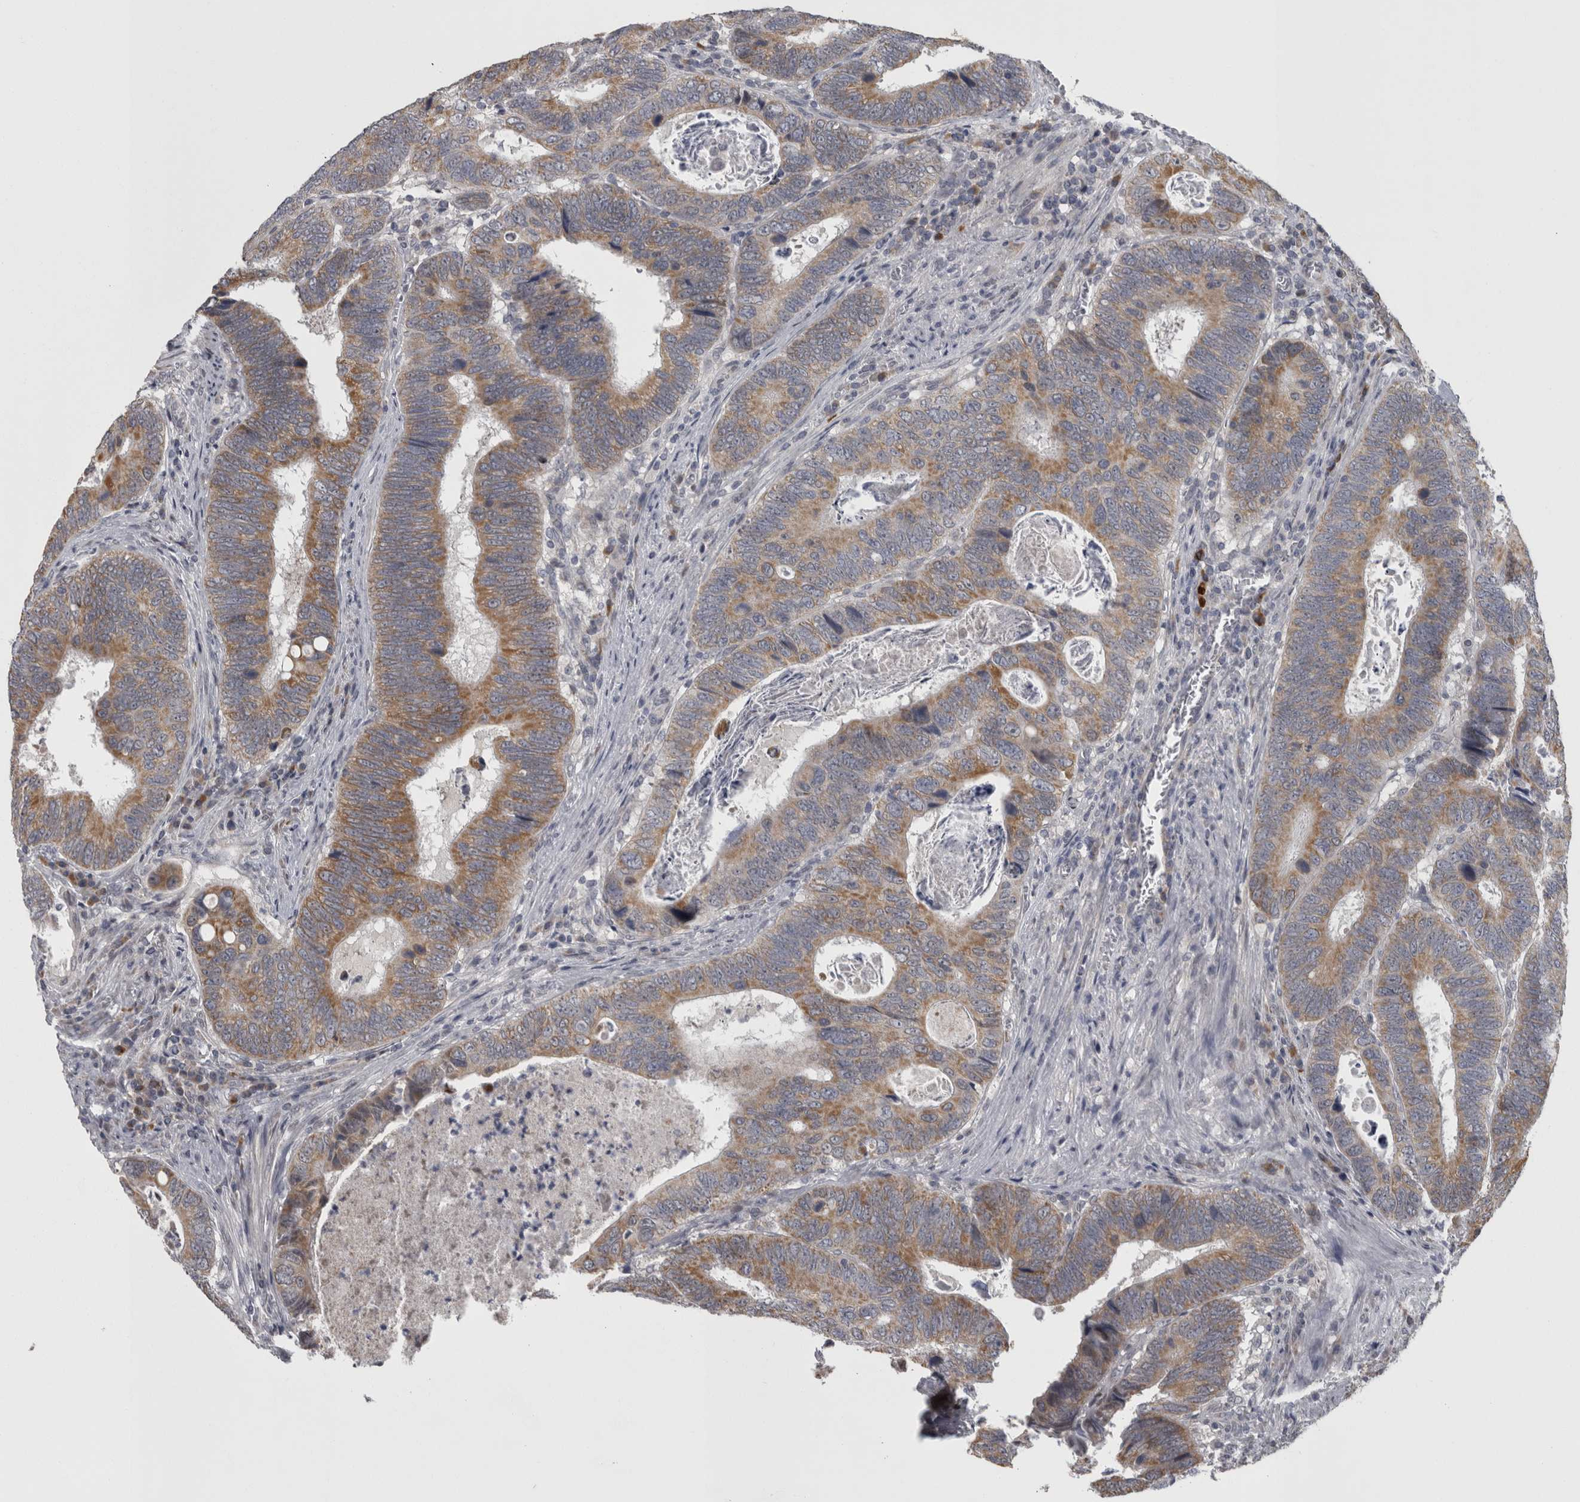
{"staining": {"intensity": "moderate", "quantity": ">75%", "location": "cytoplasmic/membranous"}, "tissue": "colorectal cancer", "cell_type": "Tumor cells", "image_type": "cancer", "snomed": [{"axis": "morphology", "description": "Adenocarcinoma, NOS"}, {"axis": "topography", "description": "Colon"}], "caption": "Human colorectal adenocarcinoma stained with a protein marker reveals moderate staining in tumor cells.", "gene": "DBT", "patient": {"sex": "male", "age": 72}}